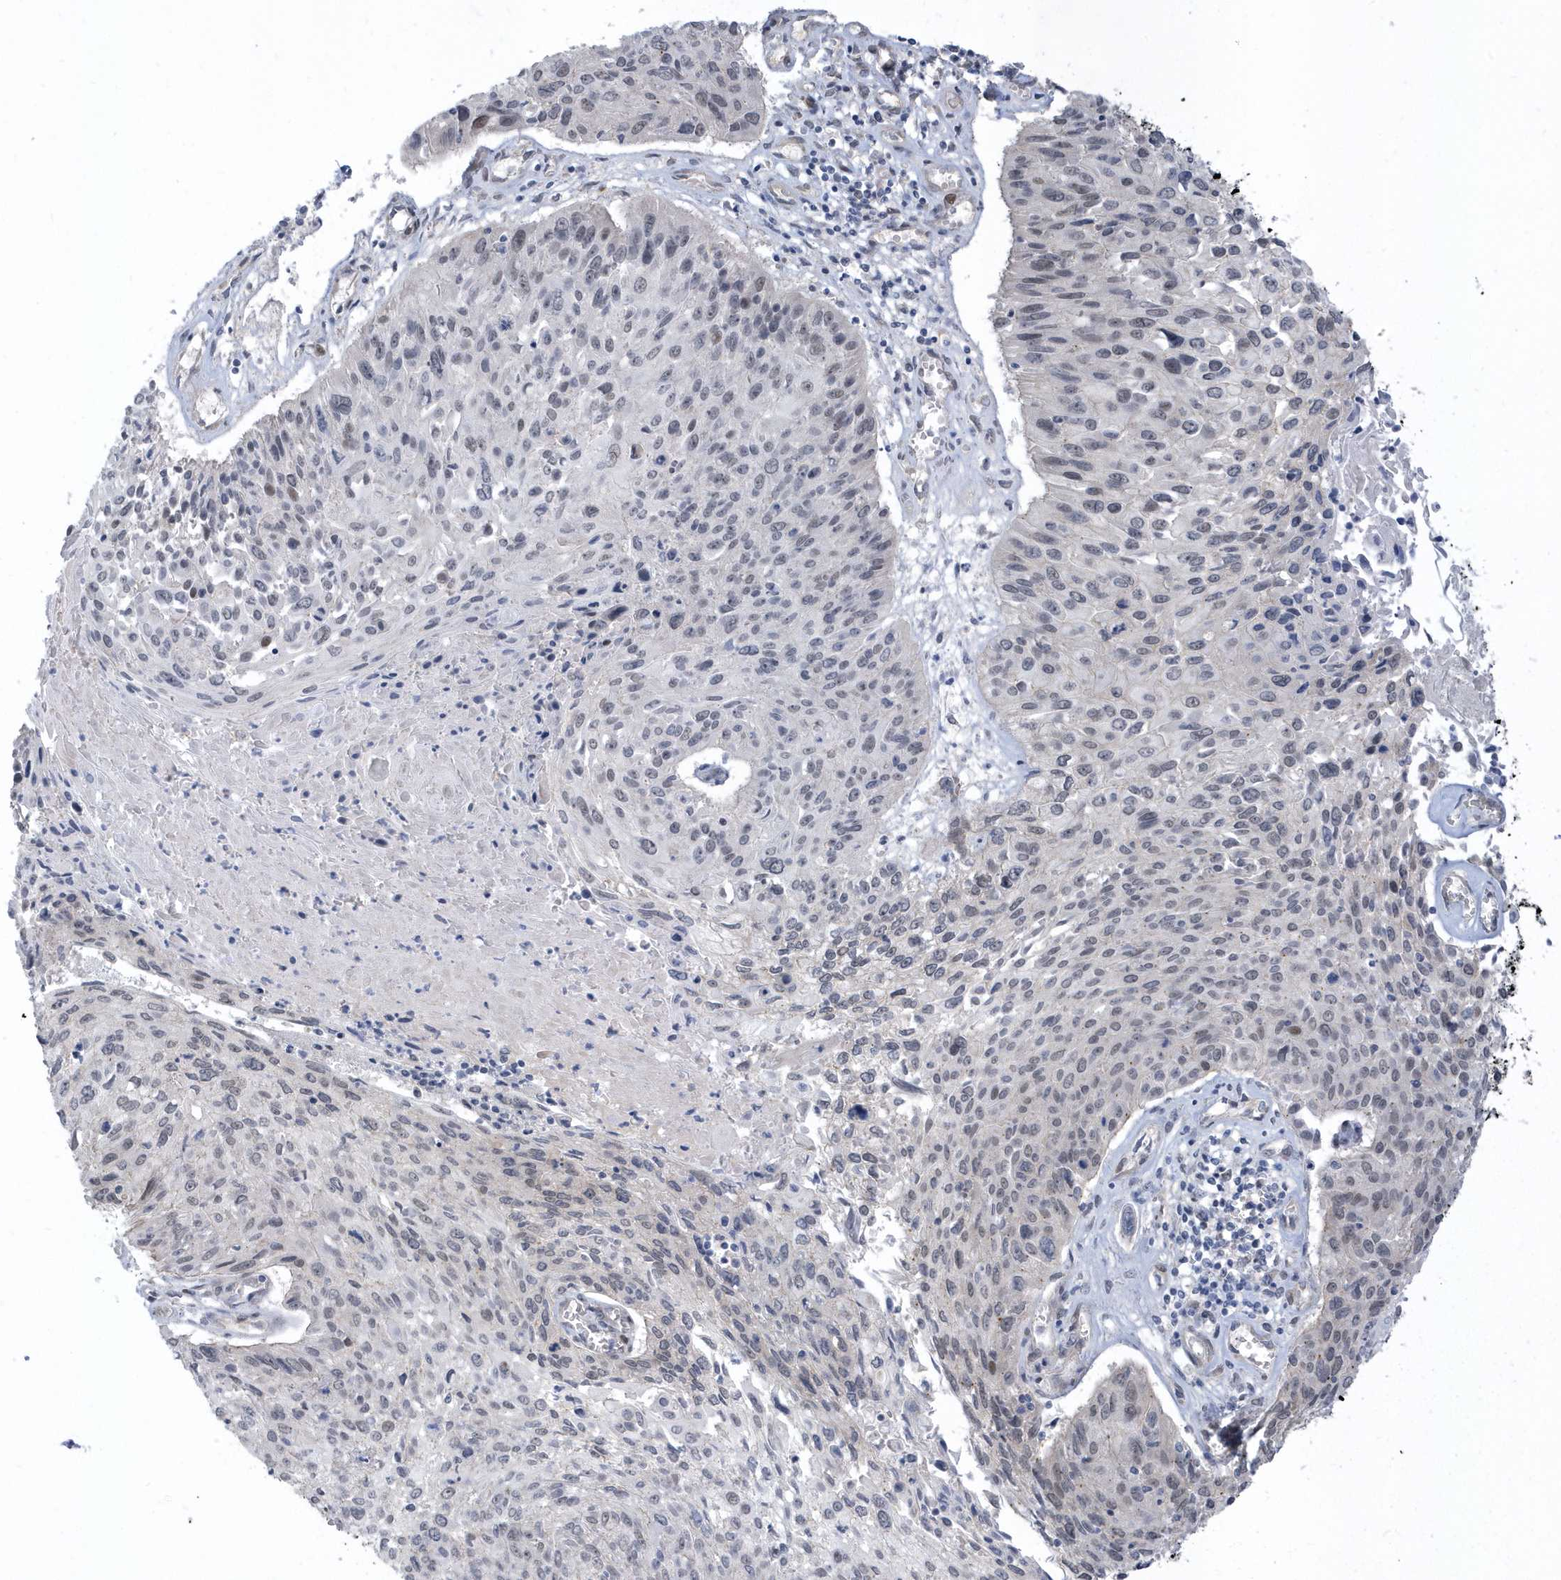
{"staining": {"intensity": "negative", "quantity": "none", "location": "none"}, "tissue": "cervical cancer", "cell_type": "Tumor cells", "image_type": "cancer", "snomed": [{"axis": "morphology", "description": "Squamous cell carcinoma, NOS"}, {"axis": "topography", "description": "Cervix"}], "caption": "The histopathology image exhibits no staining of tumor cells in cervical cancer. The staining was performed using DAB to visualize the protein expression in brown, while the nuclei were stained in blue with hematoxylin (Magnification: 20x).", "gene": "USP53", "patient": {"sex": "female", "age": 51}}